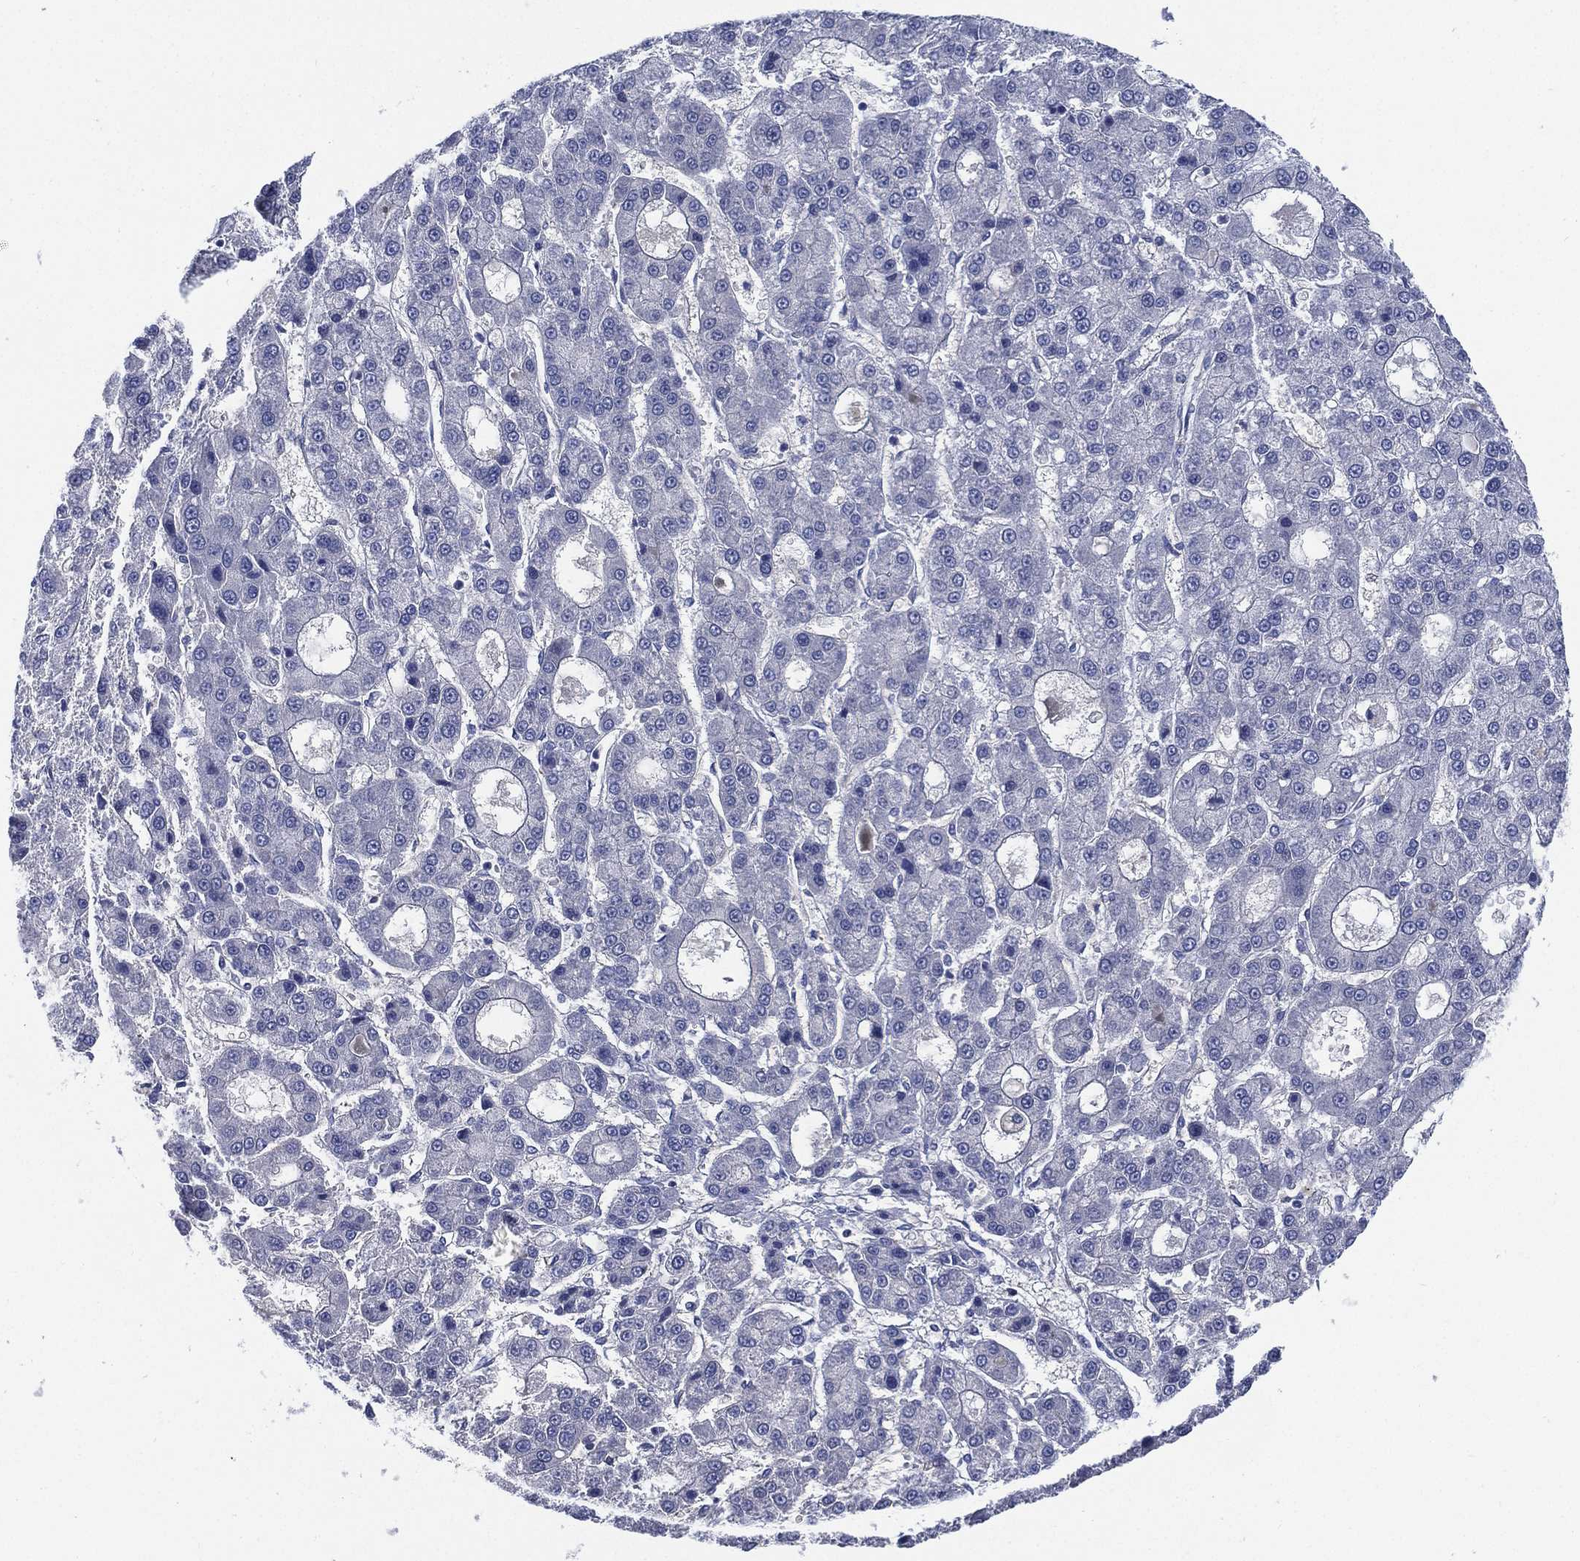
{"staining": {"intensity": "negative", "quantity": "none", "location": "none"}, "tissue": "liver cancer", "cell_type": "Tumor cells", "image_type": "cancer", "snomed": [{"axis": "morphology", "description": "Carcinoma, Hepatocellular, NOS"}, {"axis": "topography", "description": "Liver"}], "caption": "Liver hepatocellular carcinoma was stained to show a protein in brown. There is no significant positivity in tumor cells.", "gene": "C5orf46", "patient": {"sex": "male", "age": 70}}